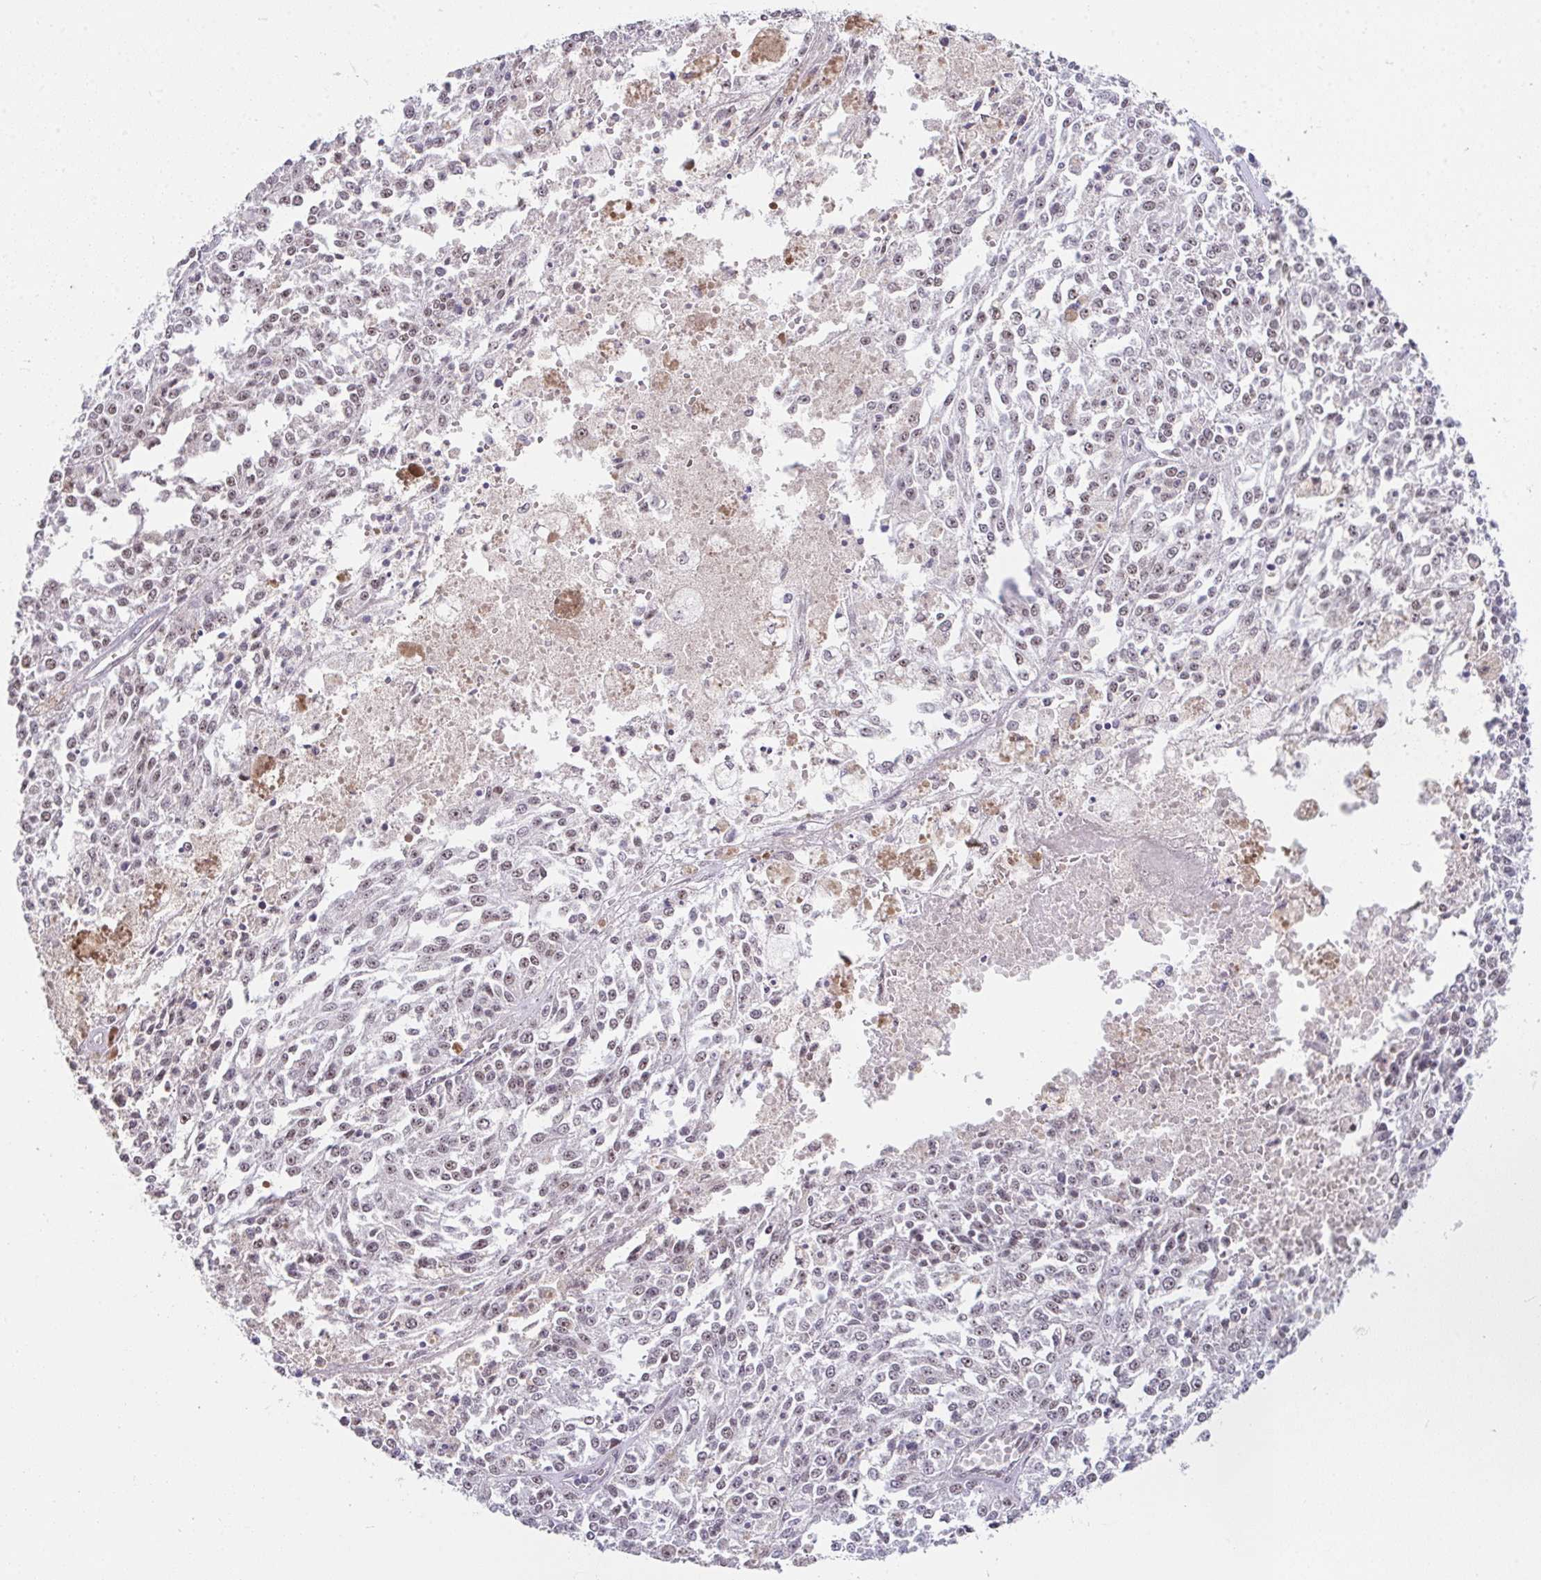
{"staining": {"intensity": "weak", "quantity": "25%-75%", "location": "nuclear"}, "tissue": "melanoma", "cell_type": "Tumor cells", "image_type": "cancer", "snomed": [{"axis": "morphology", "description": "Malignant melanoma, NOS"}, {"axis": "topography", "description": "Skin"}], "caption": "A high-resolution micrograph shows immunohistochemistry staining of melanoma, which reveals weak nuclear expression in approximately 25%-75% of tumor cells.", "gene": "RBBP6", "patient": {"sex": "female", "age": 64}}